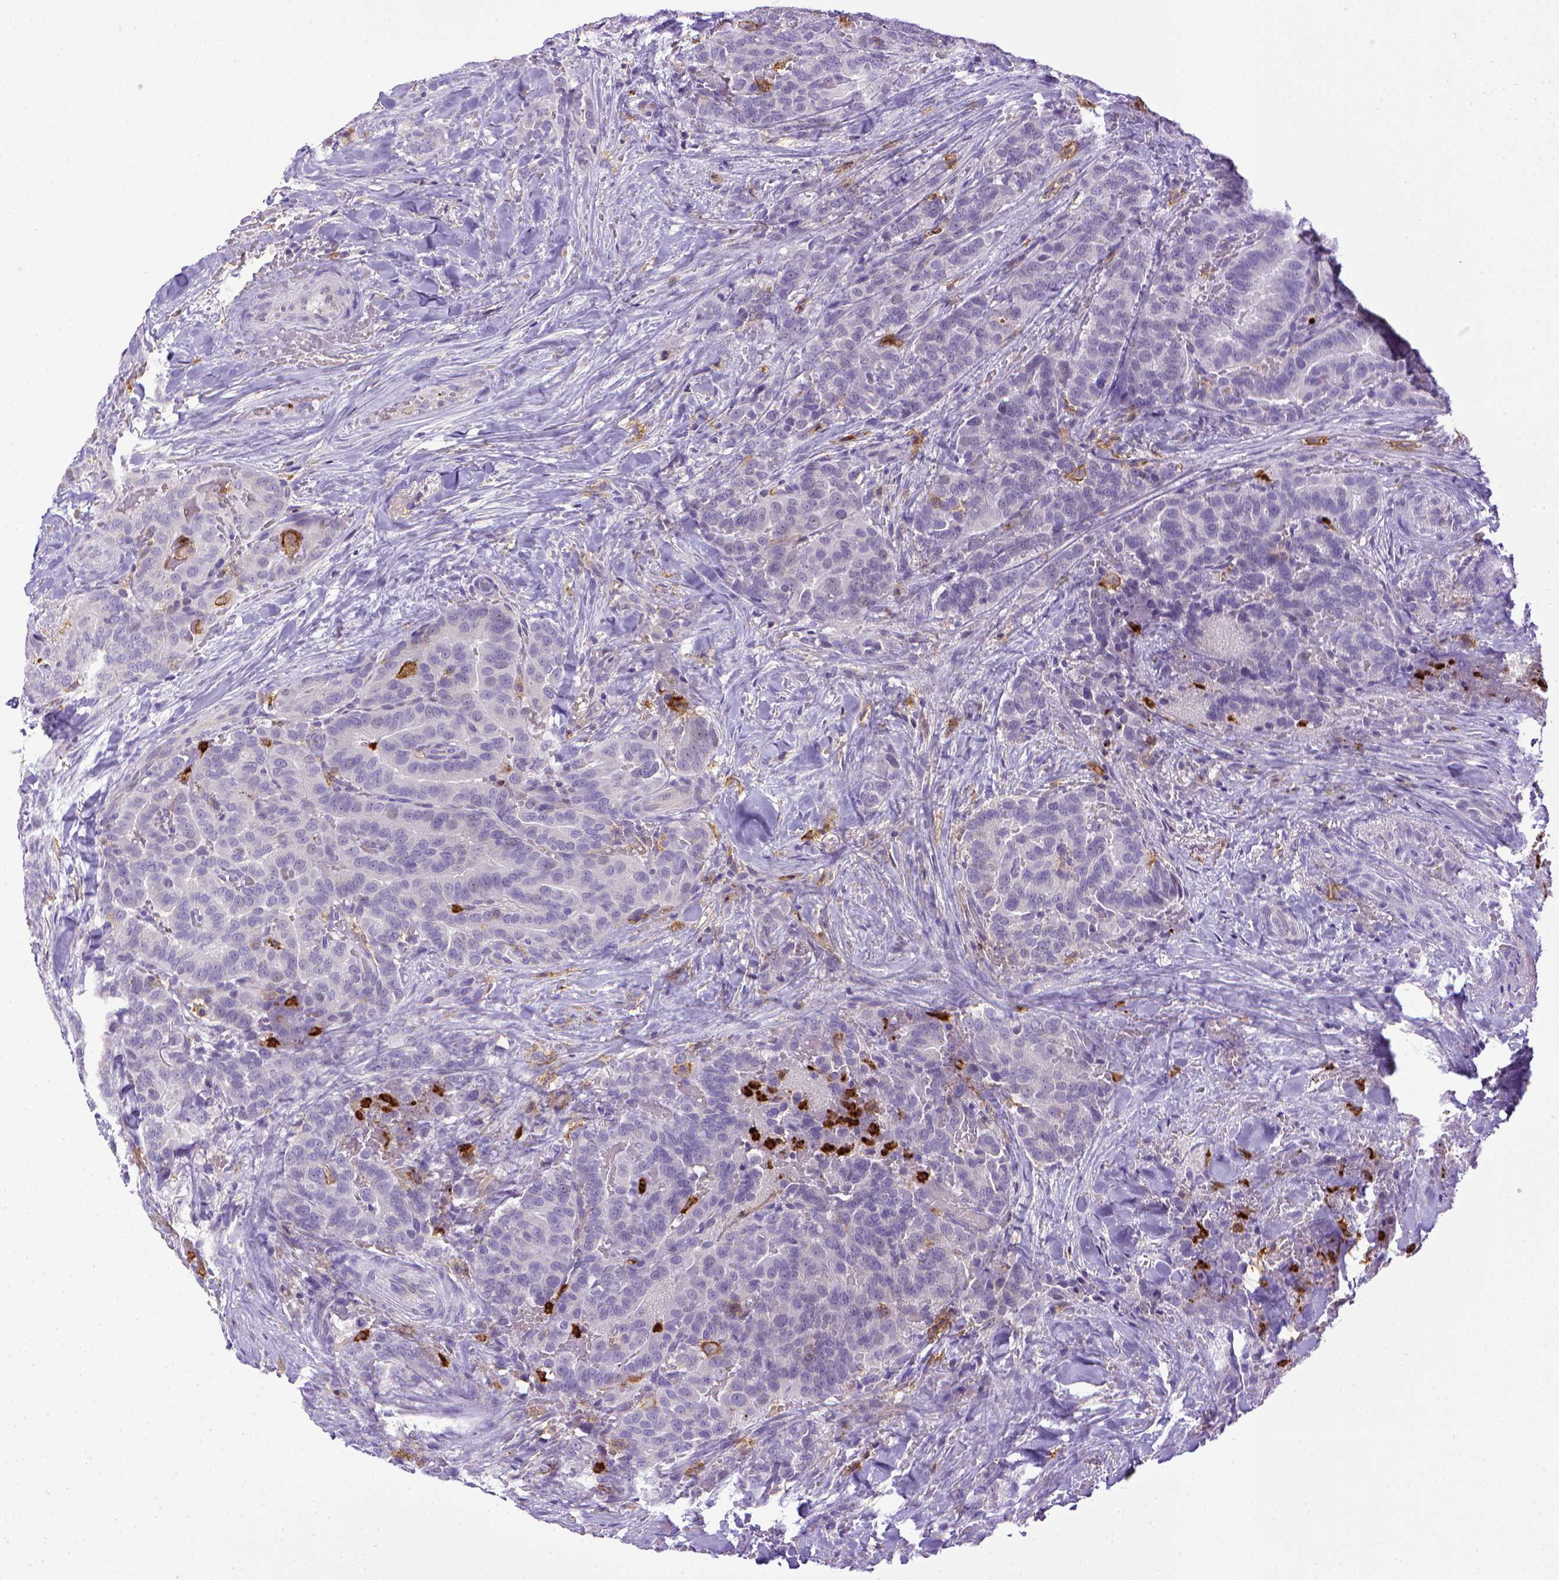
{"staining": {"intensity": "negative", "quantity": "none", "location": "none"}, "tissue": "thyroid cancer", "cell_type": "Tumor cells", "image_type": "cancer", "snomed": [{"axis": "morphology", "description": "Papillary adenocarcinoma, NOS"}, {"axis": "topography", "description": "Thyroid gland"}], "caption": "This is an immunohistochemistry histopathology image of papillary adenocarcinoma (thyroid). There is no staining in tumor cells.", "gene": "ITGAM", "patient": {"sex": "male", "age": 61}}